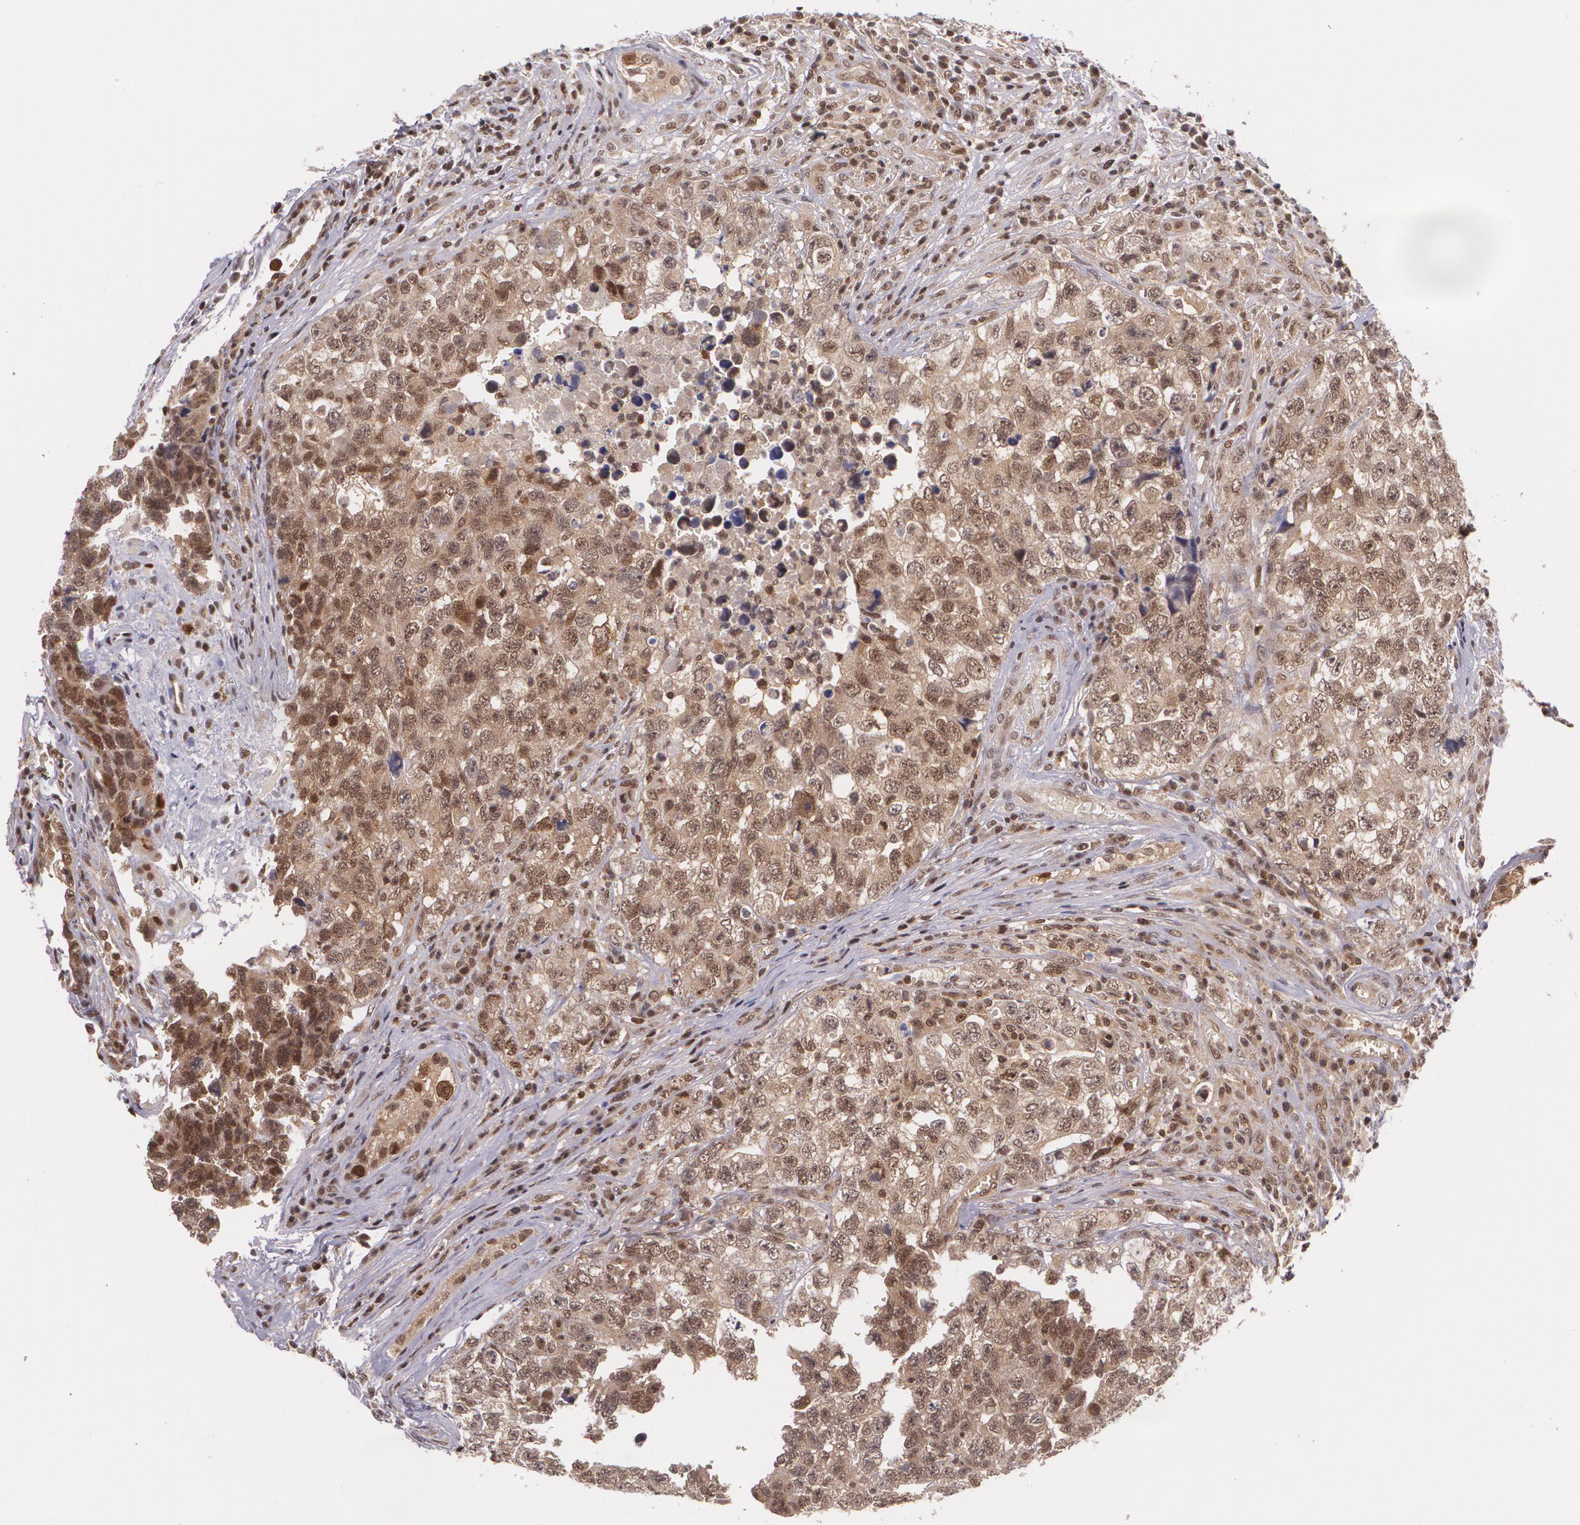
{"staining": {"intensity": "moderate", "quantity": ">75%", "location": "cytoplasmic/membranous,nuclear"}, "tissue": "testis cancer", "cell_type": "Tumor cells", "image_type": "cancer", "snomed": [{"axis": "morphology", "description": "Carcinoma, Embryonal, NOS"}, {"axis": "topography", "description": "Testis"}], "caption": "DAB immunohistochemical staining of testis cancer reveals moderate cytoplasmic/membranous and nuclear protein staining in approximately >75% of tumor cells.", "gene": "CUL2", "patient": {"sex": "male", "age": 31}}